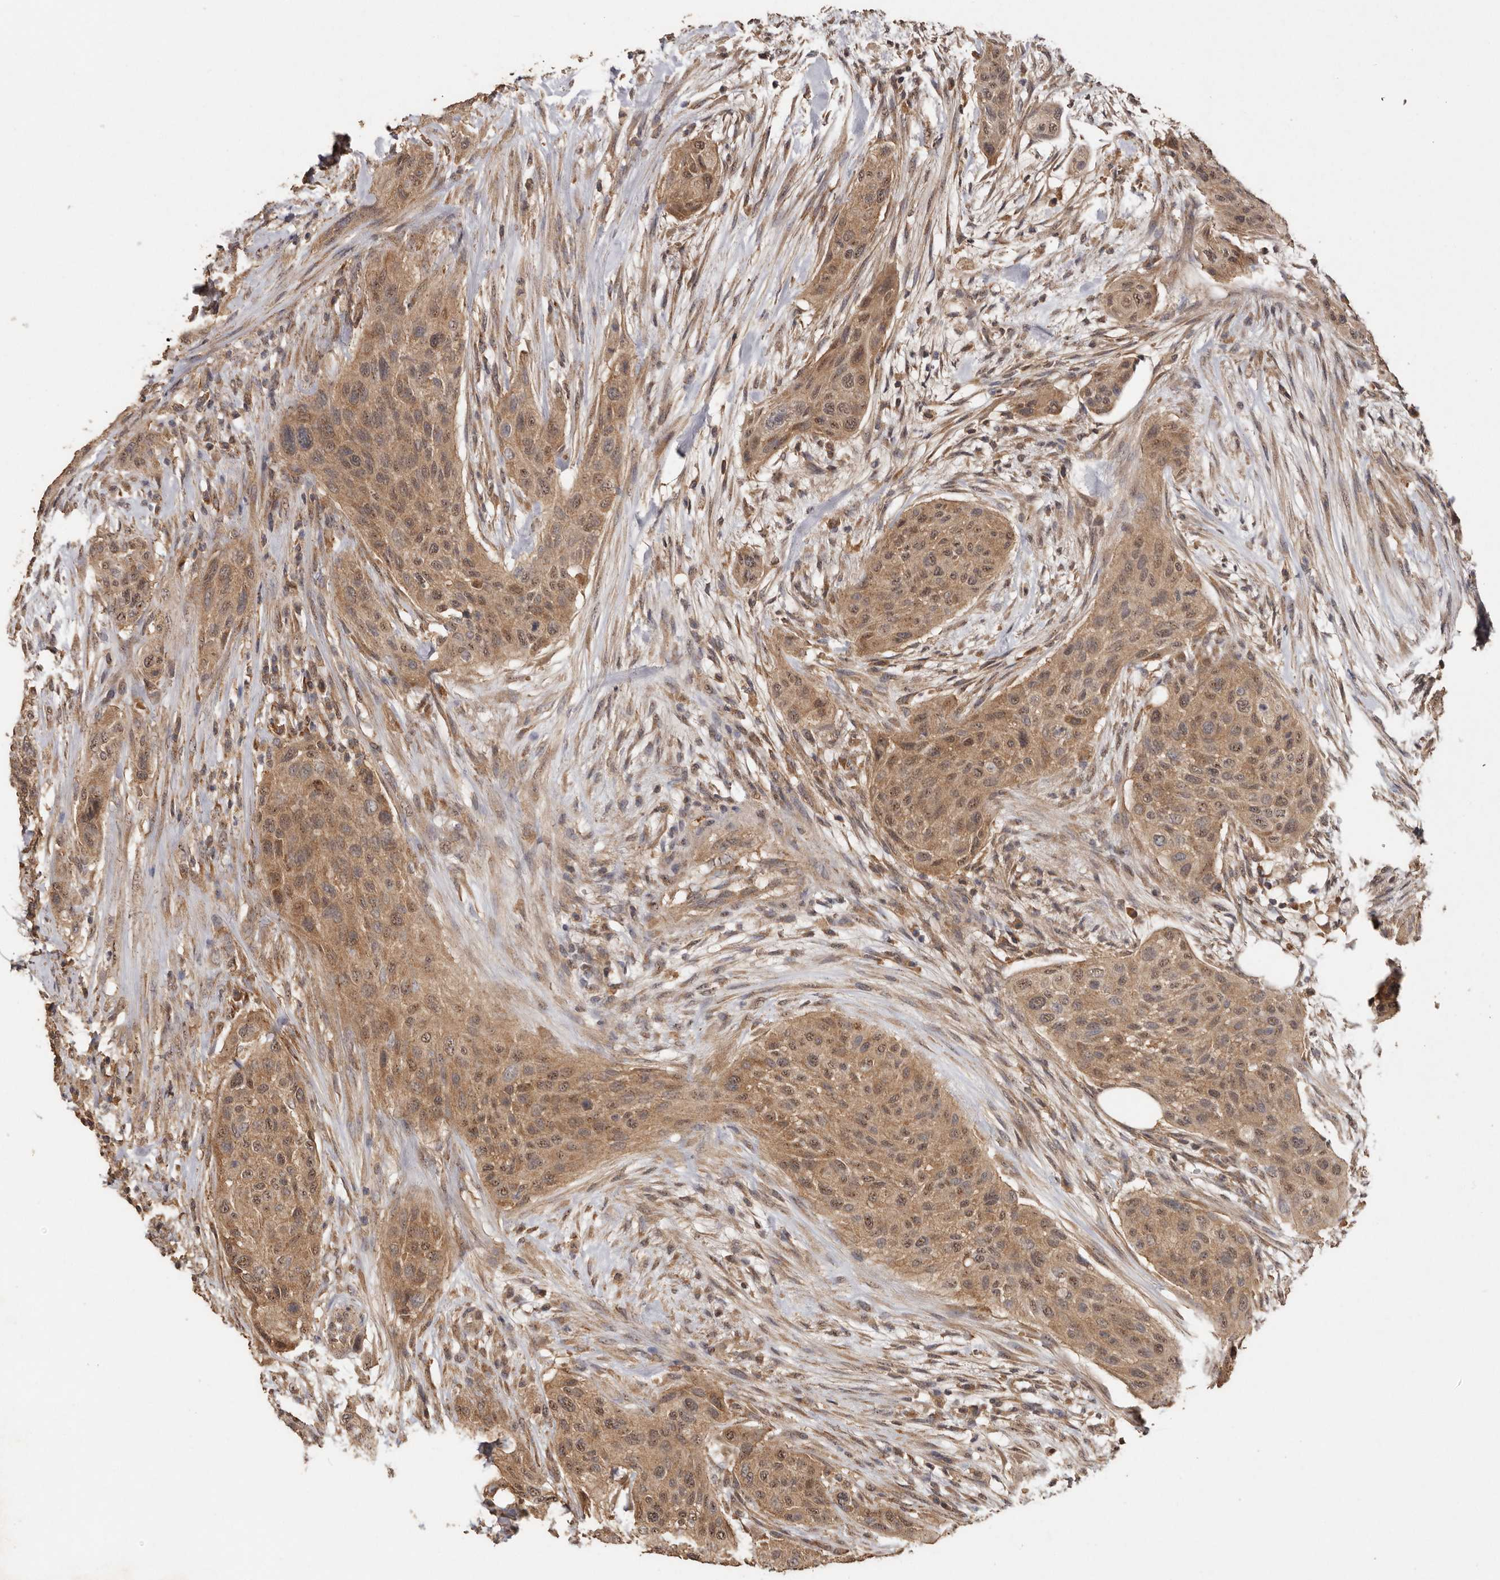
{"staining": {"intensity": "moderate", "quantity": ">75%", "location": "cytoplasmic/membranous,nuclear"}, "tissue": "urothelial cancer", "cell_type": "Tumor cells", "image_type": "cancer", "snomed": [{"axis": "morphology", "description": "Urothelial carcinoma, High grade"}, {"axis": "topography", "description": "Urinary bladder"}], "caption": "DAB immunohistochemical staining of urothelial carcinoma (high-grade) exhibits moderate cytoplasmic/membranous and nuclear protein positivity in approximately >75% of tumor cells. Immunohistochemistry (ihc) stains the protein of interest in brown and the nuclei are stained blue.", "gene": "RWDD1", "patient": {"sex": "male", "age": 35}}